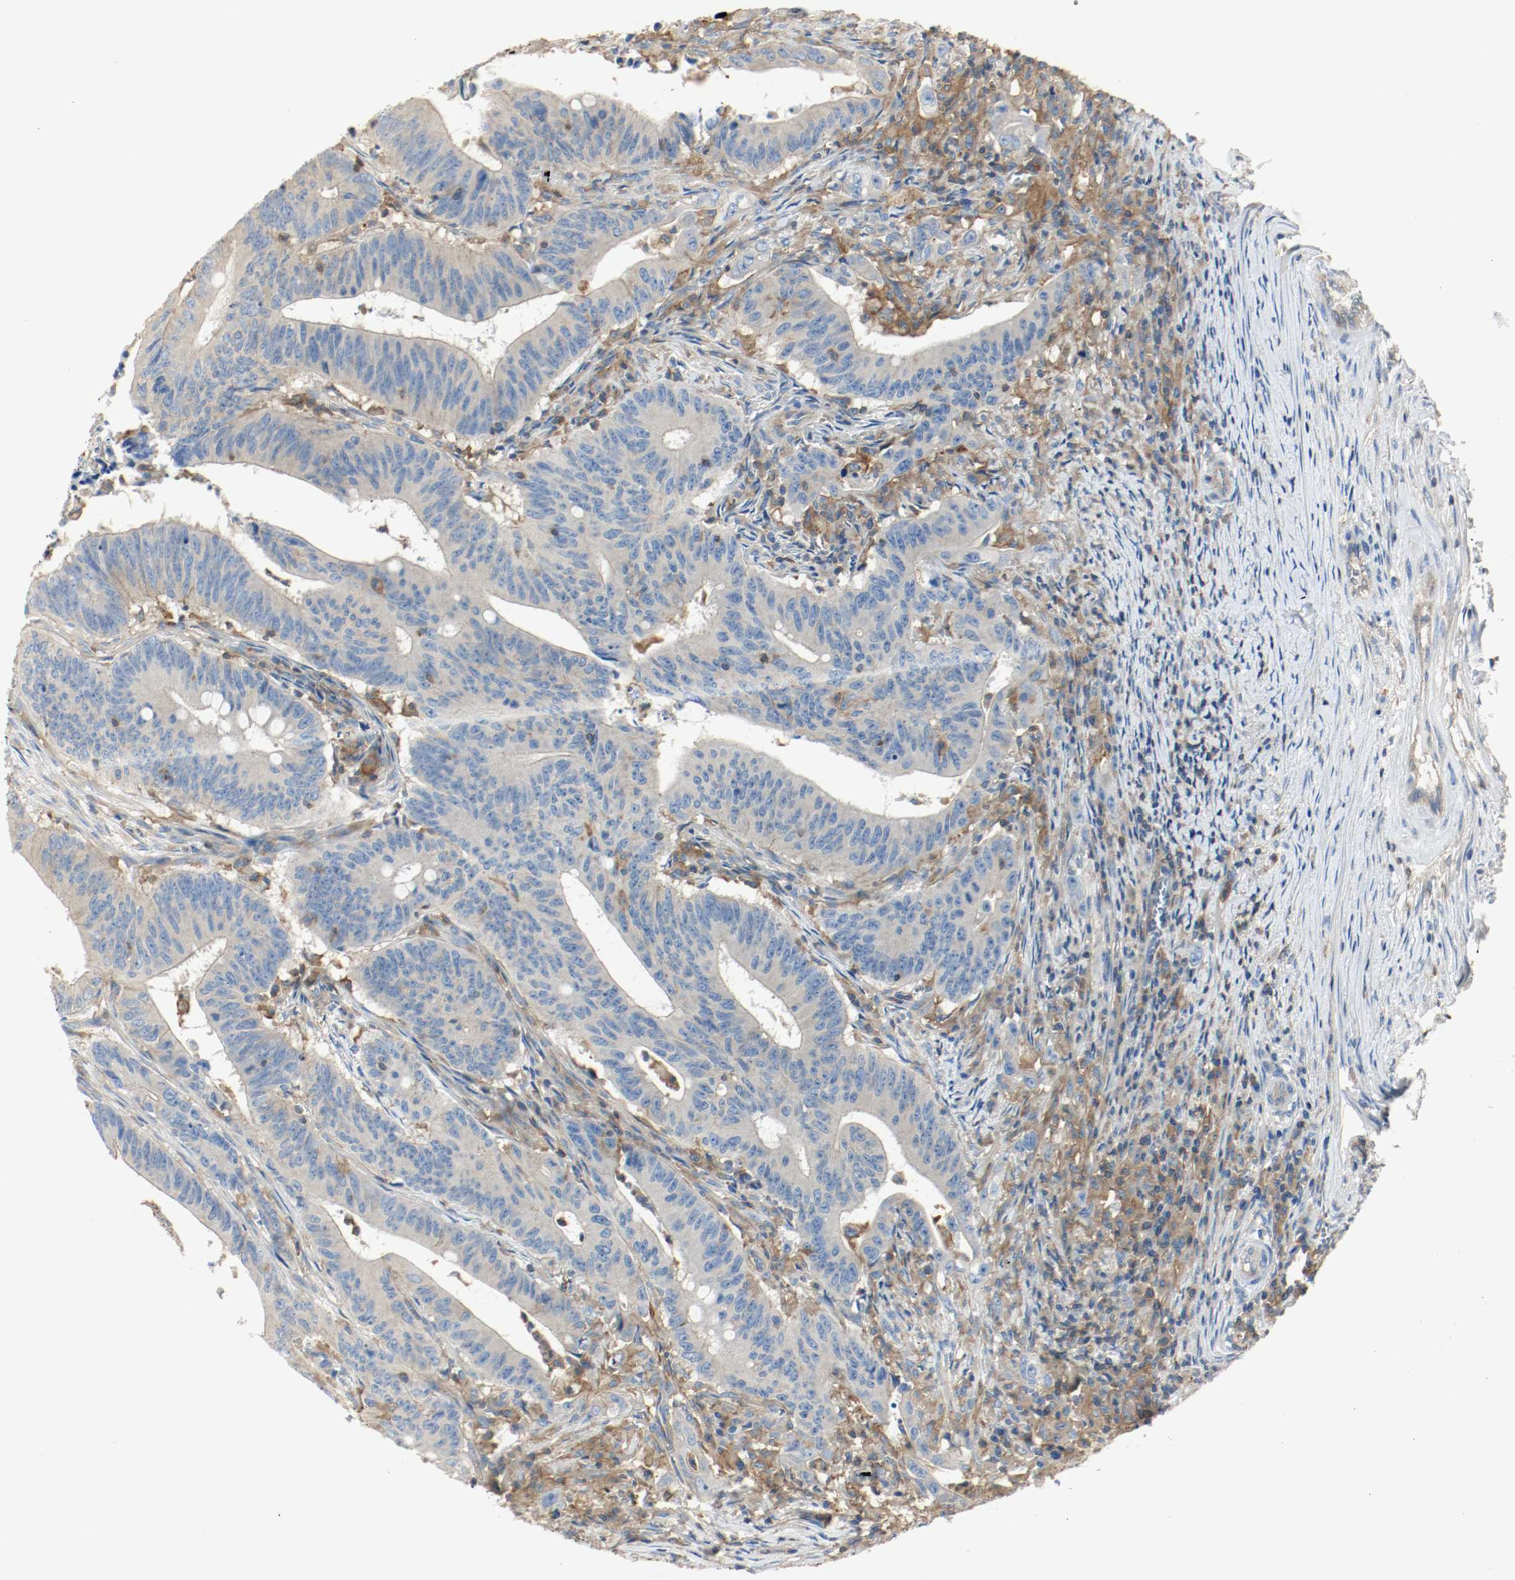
{"staining": {"intensity": "weak", "quantity": ">75%", "location": "cytoplasmic/membranous"}, "tissue": "colorectal cancer", "cell_type": "Tumor cells", "image_type": "cancer", "snomed": [{"axis": "morphology", "description": "Adenocarcinoma, NOS"}, {"axis": "topography", "description": "Colon"}], "caption": "A low amount of weak cytoplasmic/membranous staining is seen in about >75% of tumor cells in adenocarcinoma (colorectal) tissue. (Stains: DAB in brown, nuclei in blue, Microscopy: brightfield microscopy at high magnification).", "gene": "ARPC1B", "patient": {"sex": "male", "age": 45}}